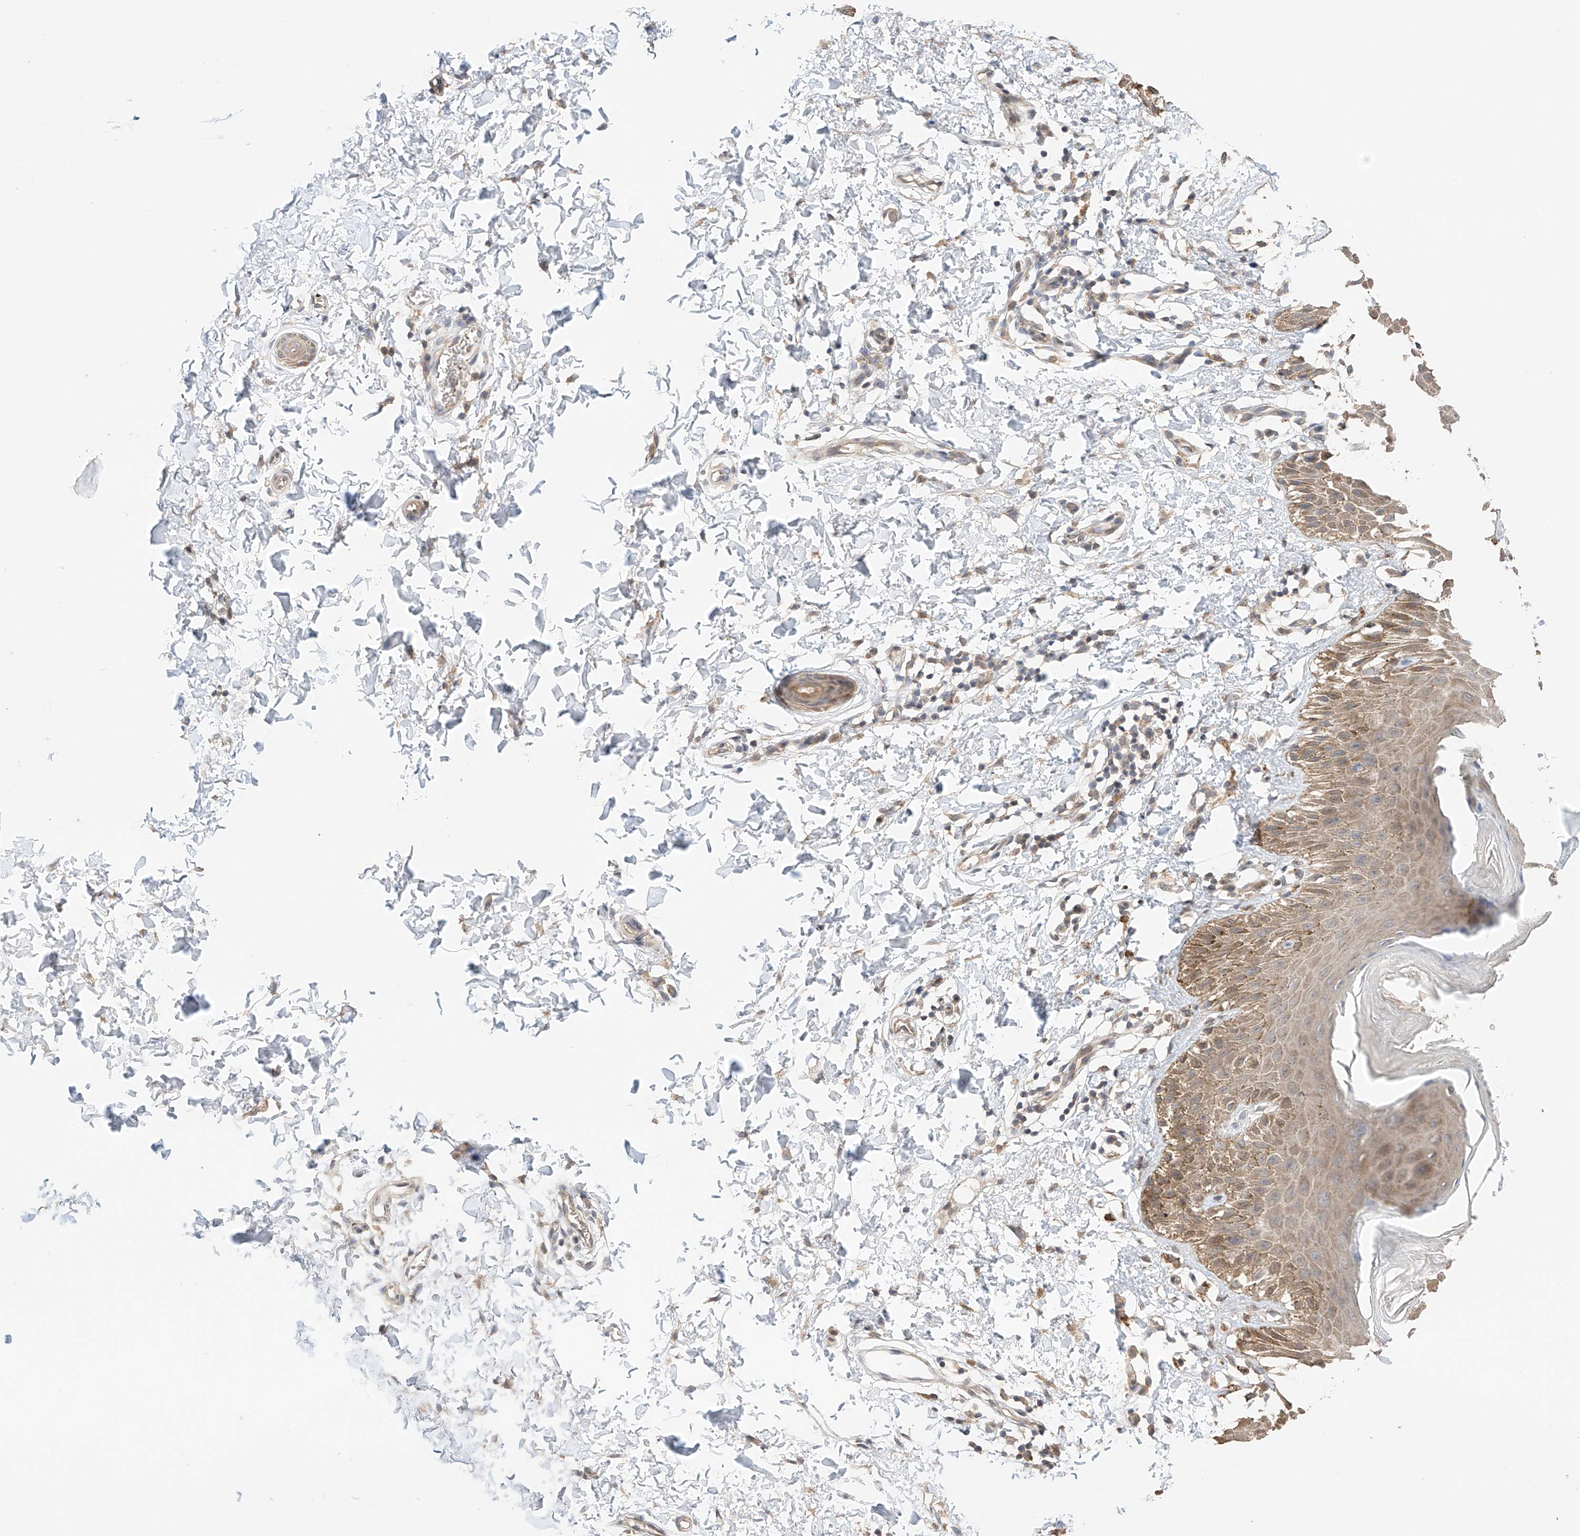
{"staining": {"intensity": "moderate", "quantity": "25%-75%", "location": "cytoplasmic/membranous,nuclear"}, "tissue": "skin", "cell_type": "Epidermal cells", "image_type": "normal", "snomed": [{"axis": "morphology", "description": "Normal tissue, NOS"}, {"axis": "topography", "description": "Anal"}], "caption": "High-power microscopy captured an immunohistochemistry (IHC) photomicrograph of normal skin, revealing moderate cytoplasmic/membranous,nuclear expression in approximately 25%-75% of epidermal cells.", "gene": "ZFHX2", "patient": {"sex": "male", "age": 44}}